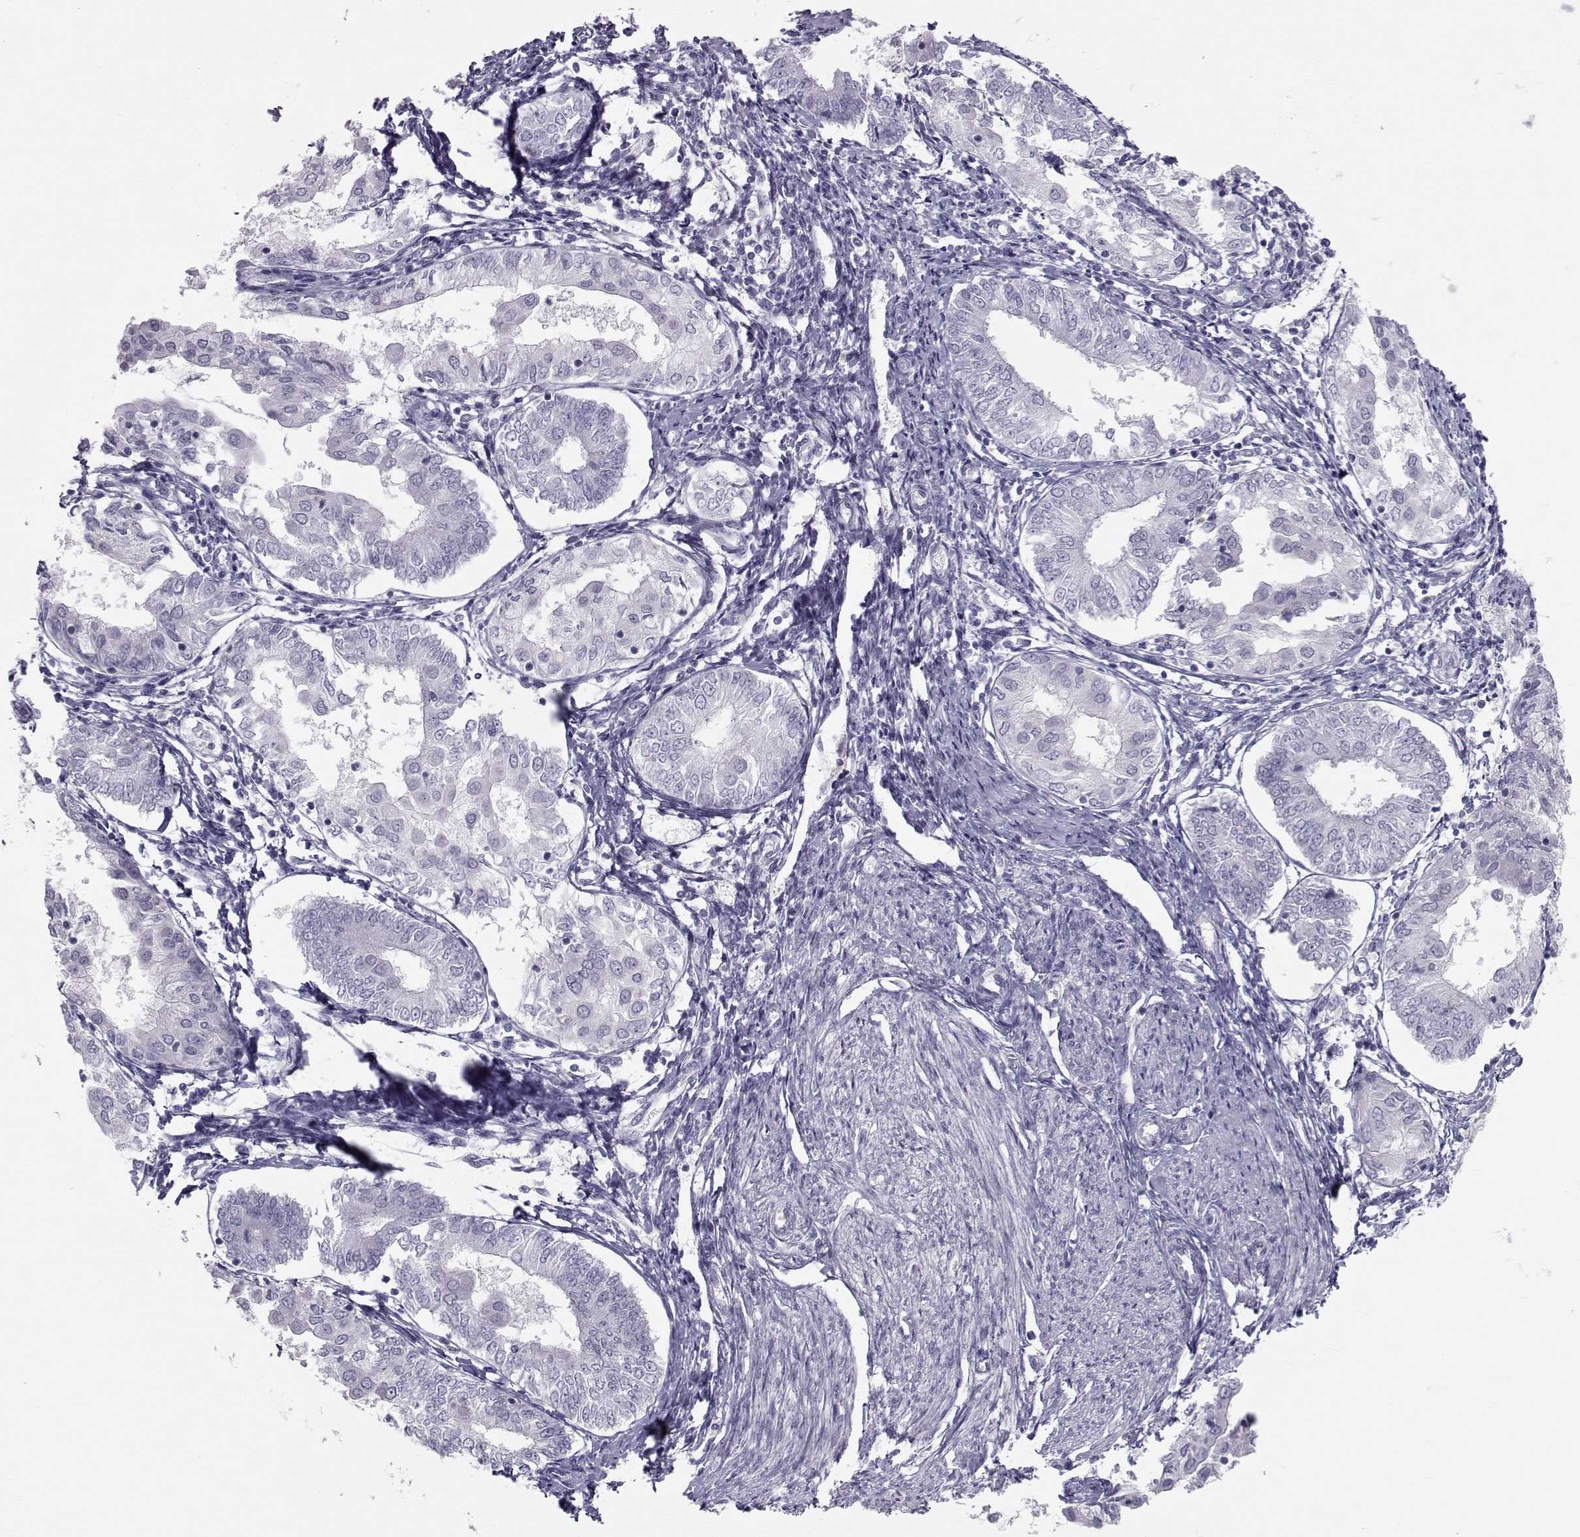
{"staining": {"intensity": "negative", "quantity": "none", "location": "none"}, "tissue": "endometrial cancer", "cell_type": "Tumor cells", "image_type": "cancer", "snomed": [{"axis": "morphology", "description": "Adenocarcinoma, NOS"}, {"axis": "topography", "description": "Endometrium"}], "caption": "DAB (3,3'-diaminobenzidine) immunohistochemical staining of endometrial adenocarcinoma shows no significant staining in tumor cells.", "gene": "GARIN3", "patient": {"sex": "female", "age": 68}}